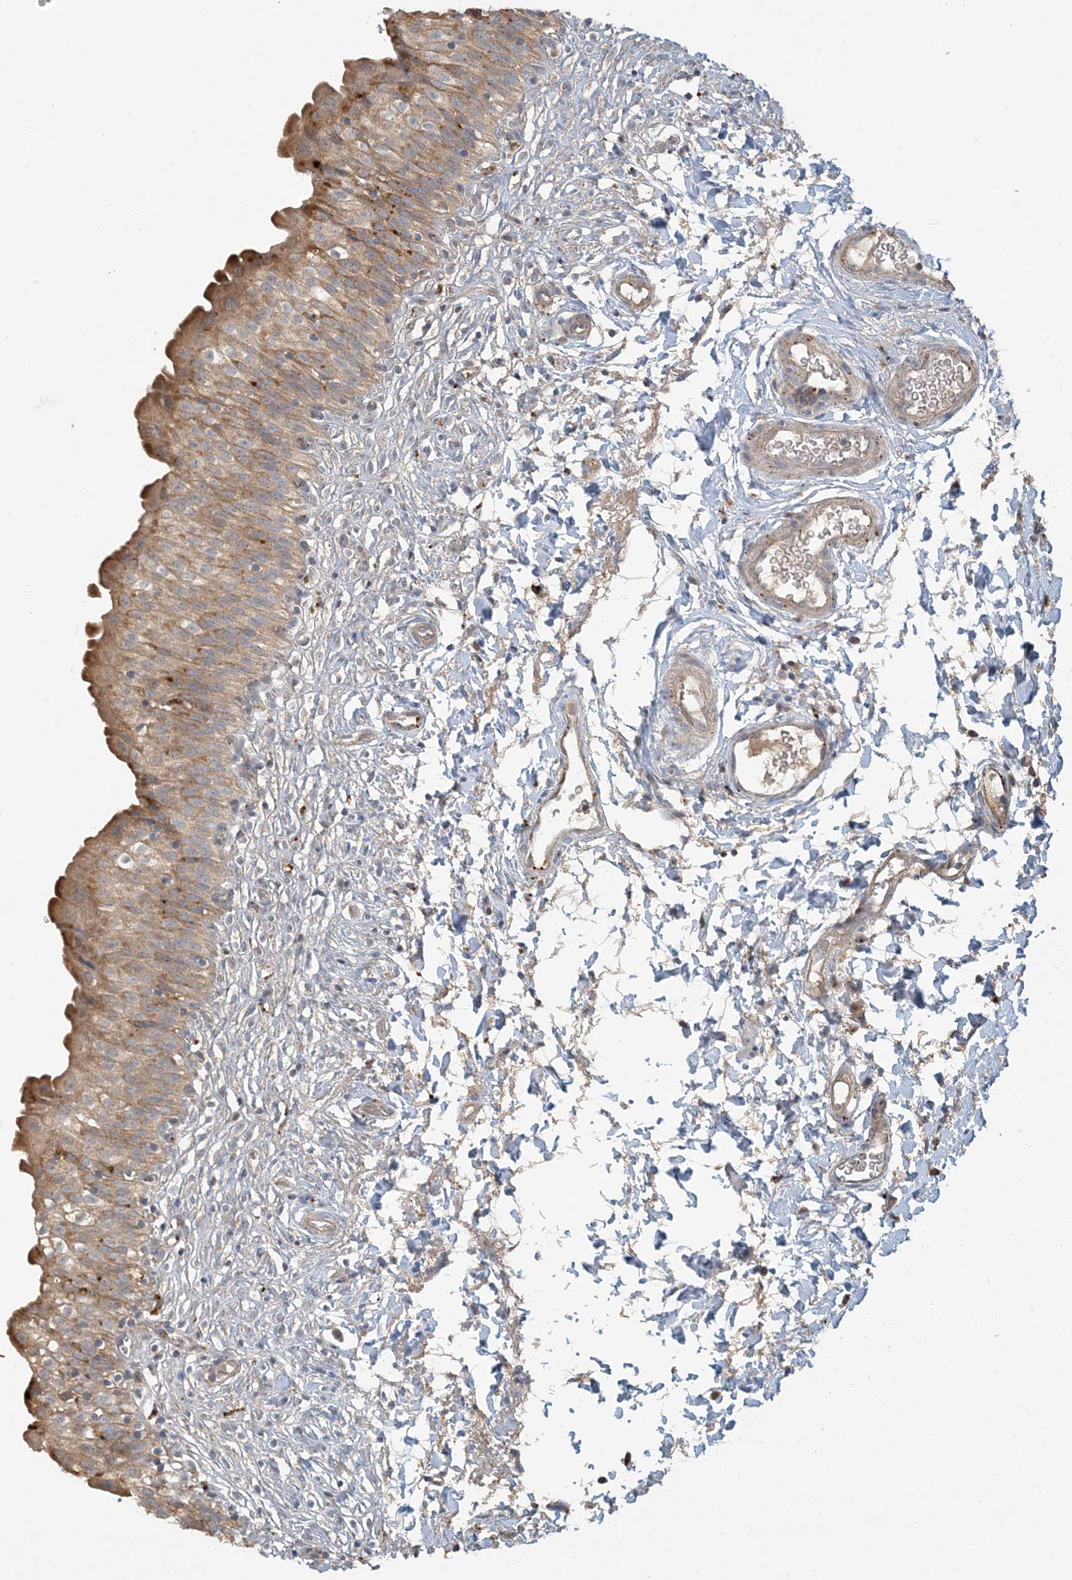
{"staining": {"intensity": "strong", "quantity": "25%-75%", "location": "cytoplasmic/membranous"}, "tissue": "urinary bladder", "cell_type": "Urothelial cells", "image_type": "normal", "snomed": [{"axis": "morphology", "description": "Normal tissue, NOS"}, {"axis": "topography", "description": "Urinary bladder"}], "caption": "IHC histopathology image of normal urinary bladder: urinary bladder stained using immunohistochemistry displays high levels of strong protein expression localized specifically in the cytoplasmic/membranous of urothelial cells, appearing as a cytoplasmic/membranous brown color.", "gene": "LTN1", "patient": {"sex": "male", "age": 55}}